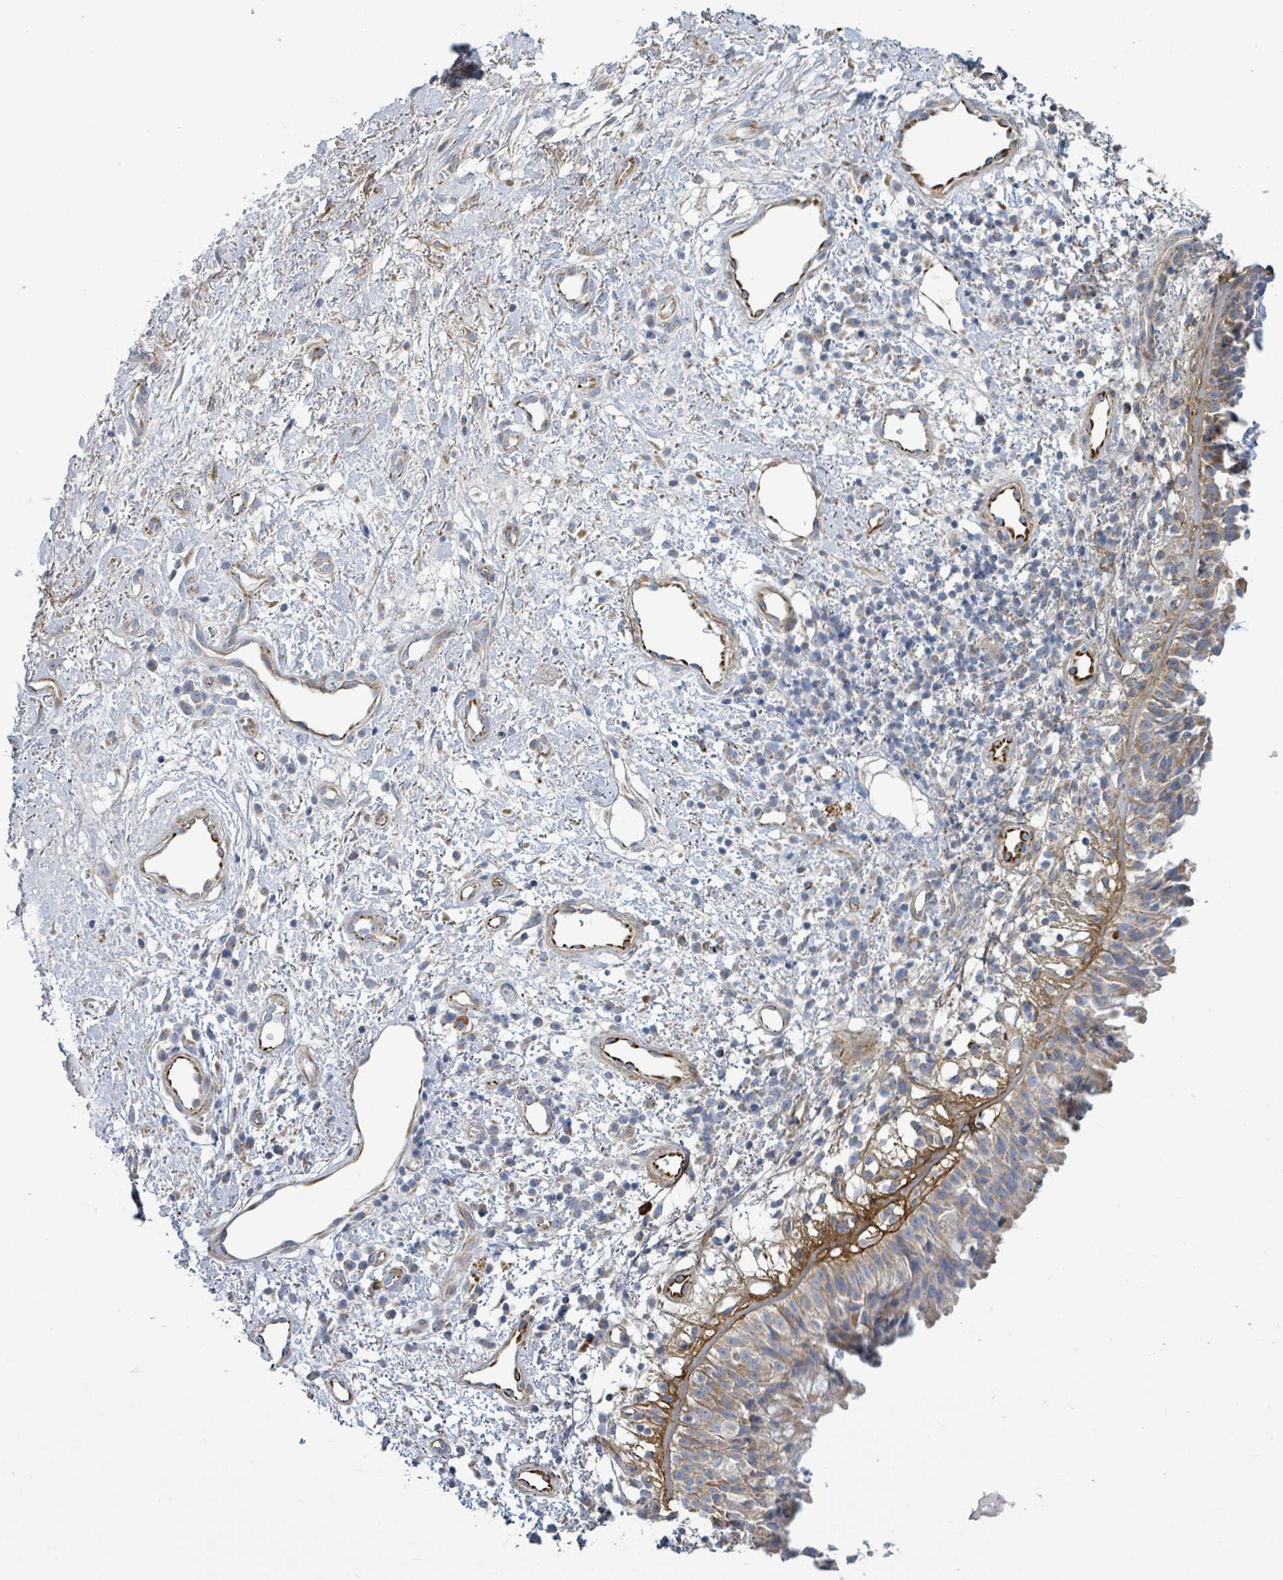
{"staining": {"intensity": "moderate", "quantity": "25%-75%", "location": "cytoplasmic/membranous"}, "tissue": "nasopharynx", "cell_type": "Respiratory epithelial cells", "image_type": "normal", "snomed": [{"axis": "morphology", "description": "Normal tissue, NOS"}, {"axis": "topography", "description": "Cartilage tissue"}, {"axis": "topography", "description": "Nasopharynx"}, {"axis": "topography", "description": "Thyroid gland"}], "caption": "Moderate cytoplasmic/membranous protein staining is seen in approximately 25%-75% of respiratory epithelial cells in nasopharynx.", "gene": "ALG12", "patient": {"sex": "male", "age": 63}}